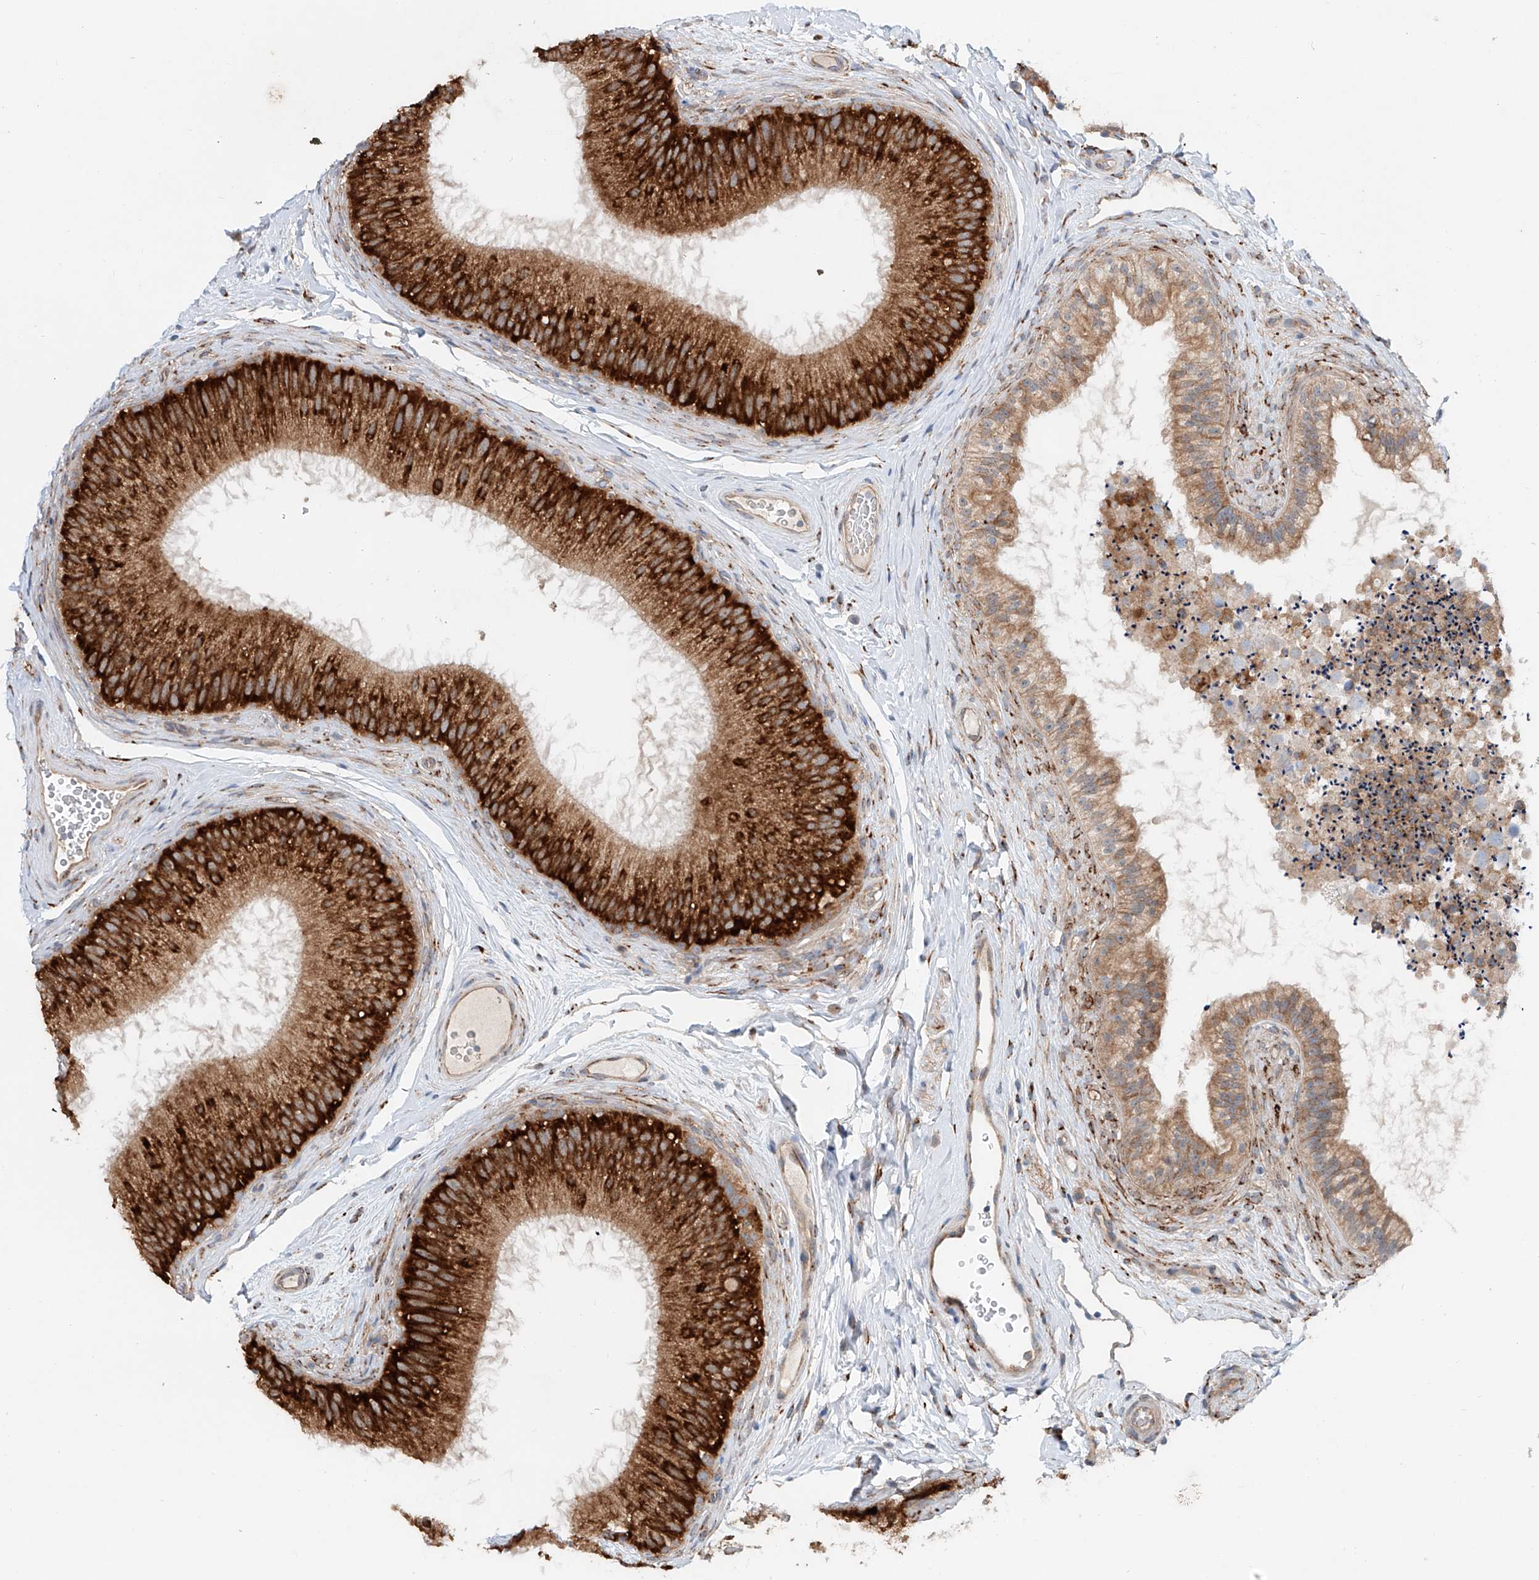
{"staining": {"intensity": "strong", "quantity": ">75%", "location": "cytoplasmic/membranous"}, "tissue": "epididymis", "cell_type": "Glandular cells", "image_type": "normal", "snomed": [{"axis": "morphology", "description": "Normal tissue, NOS"}, {"axis": "topography", "description": "Epididymis"}], "caption": "IHC image of unremarkable epididymis stained for a protein (brown), which reveals high levels of strong cytoplasmic/membranous expression in about >75% of glandular cells.", "gene": "SNAP29", "patient": {"sex": "male", "age": 45}}